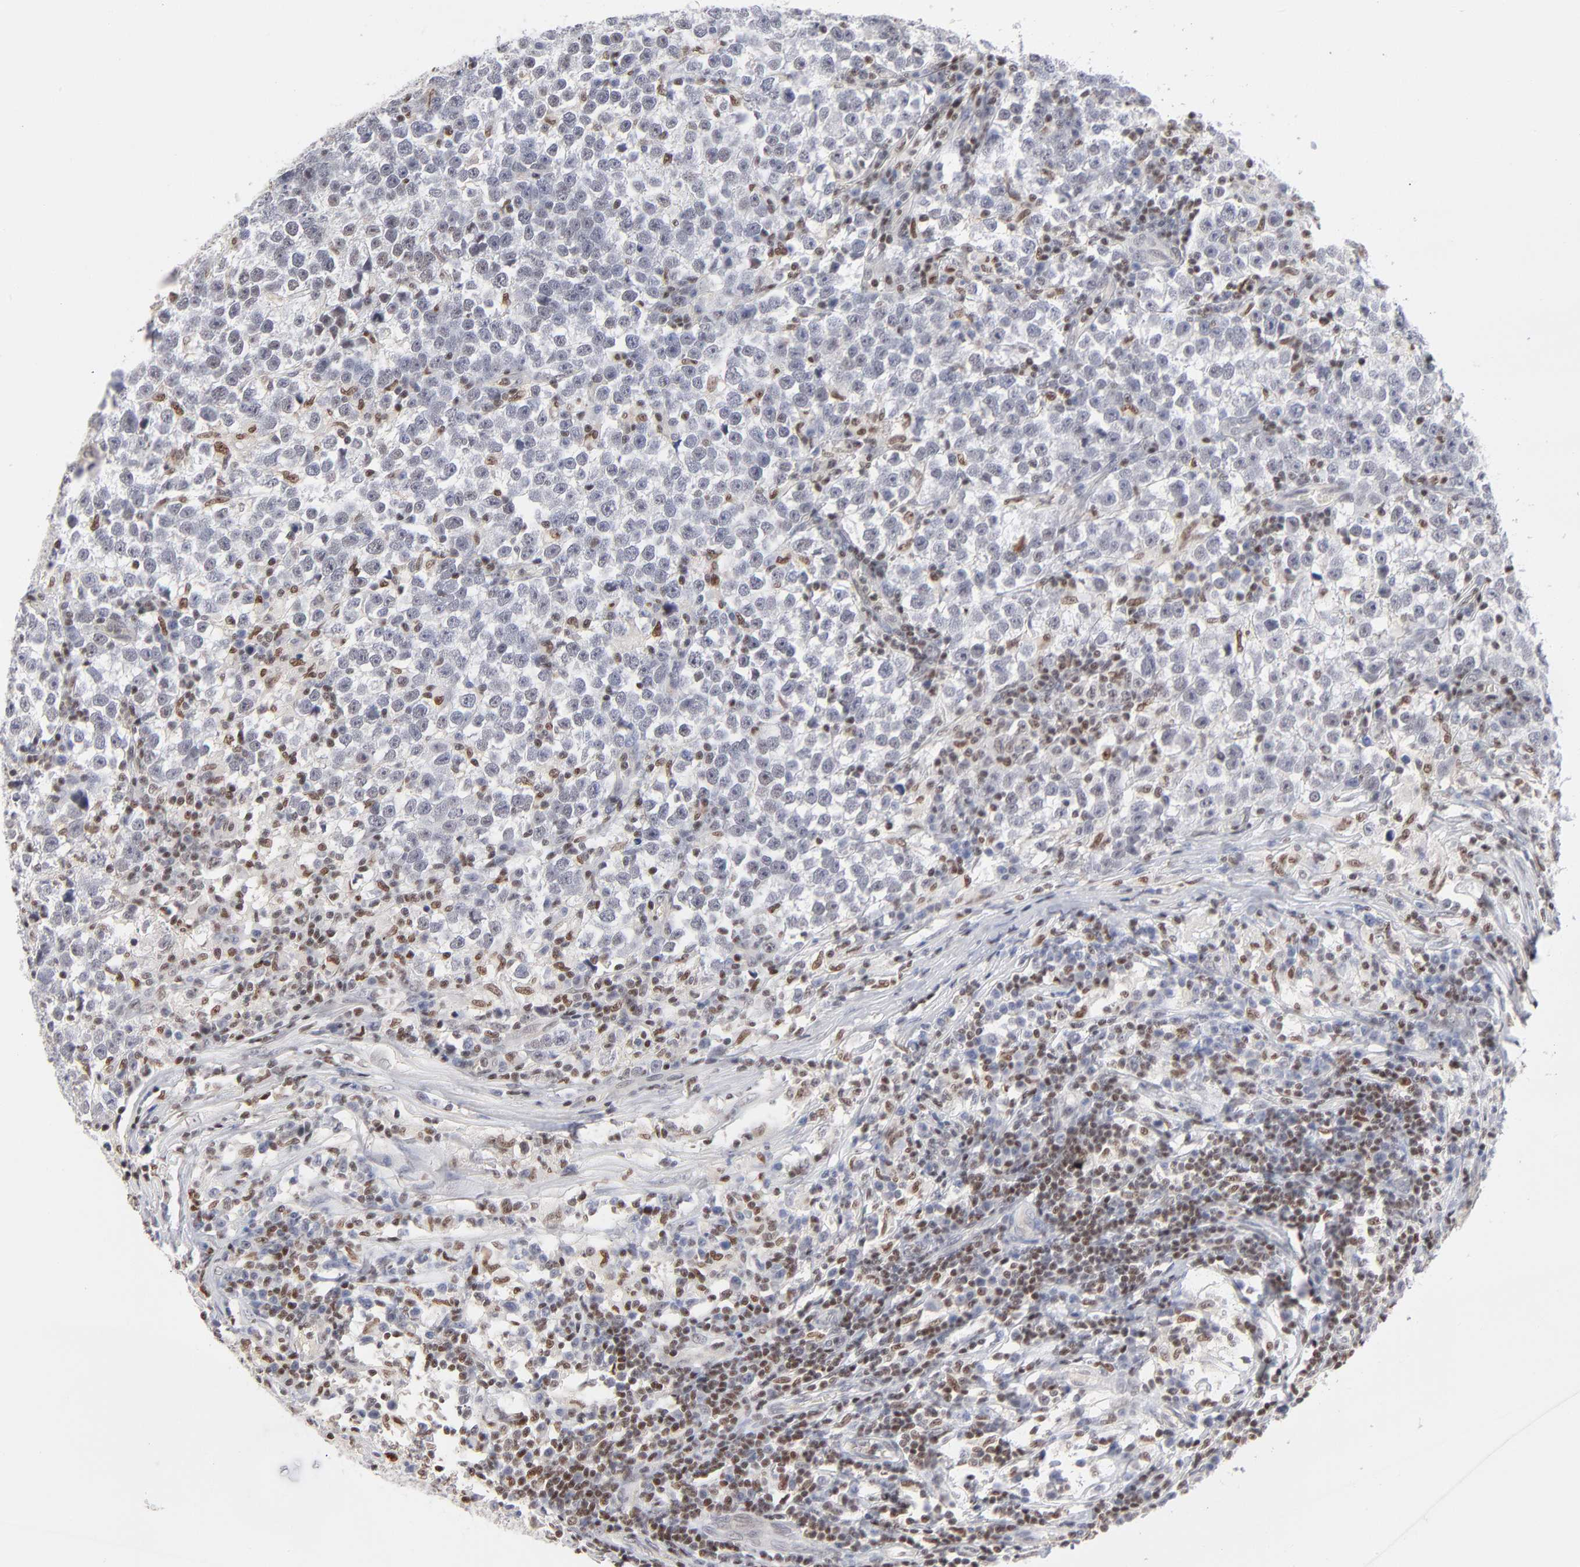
{"staining": {"intensity": "negative", "quantity": "none", "location": "none"}, "tissue": "testis cancer", "cell_type": "Tumor cells", "image_type": "cancer", "snomed": [{"axis": "morphology", "description": "Seminoma, NOS"}, {"axis": "topography", "description": "Testis"}], "caption": "An IHC micrograph of testis cancer is shown. There is no staining in tumor cells of testis cancer.", "gene": "MAX", "patient": {"sex": "male", "age": 43}}